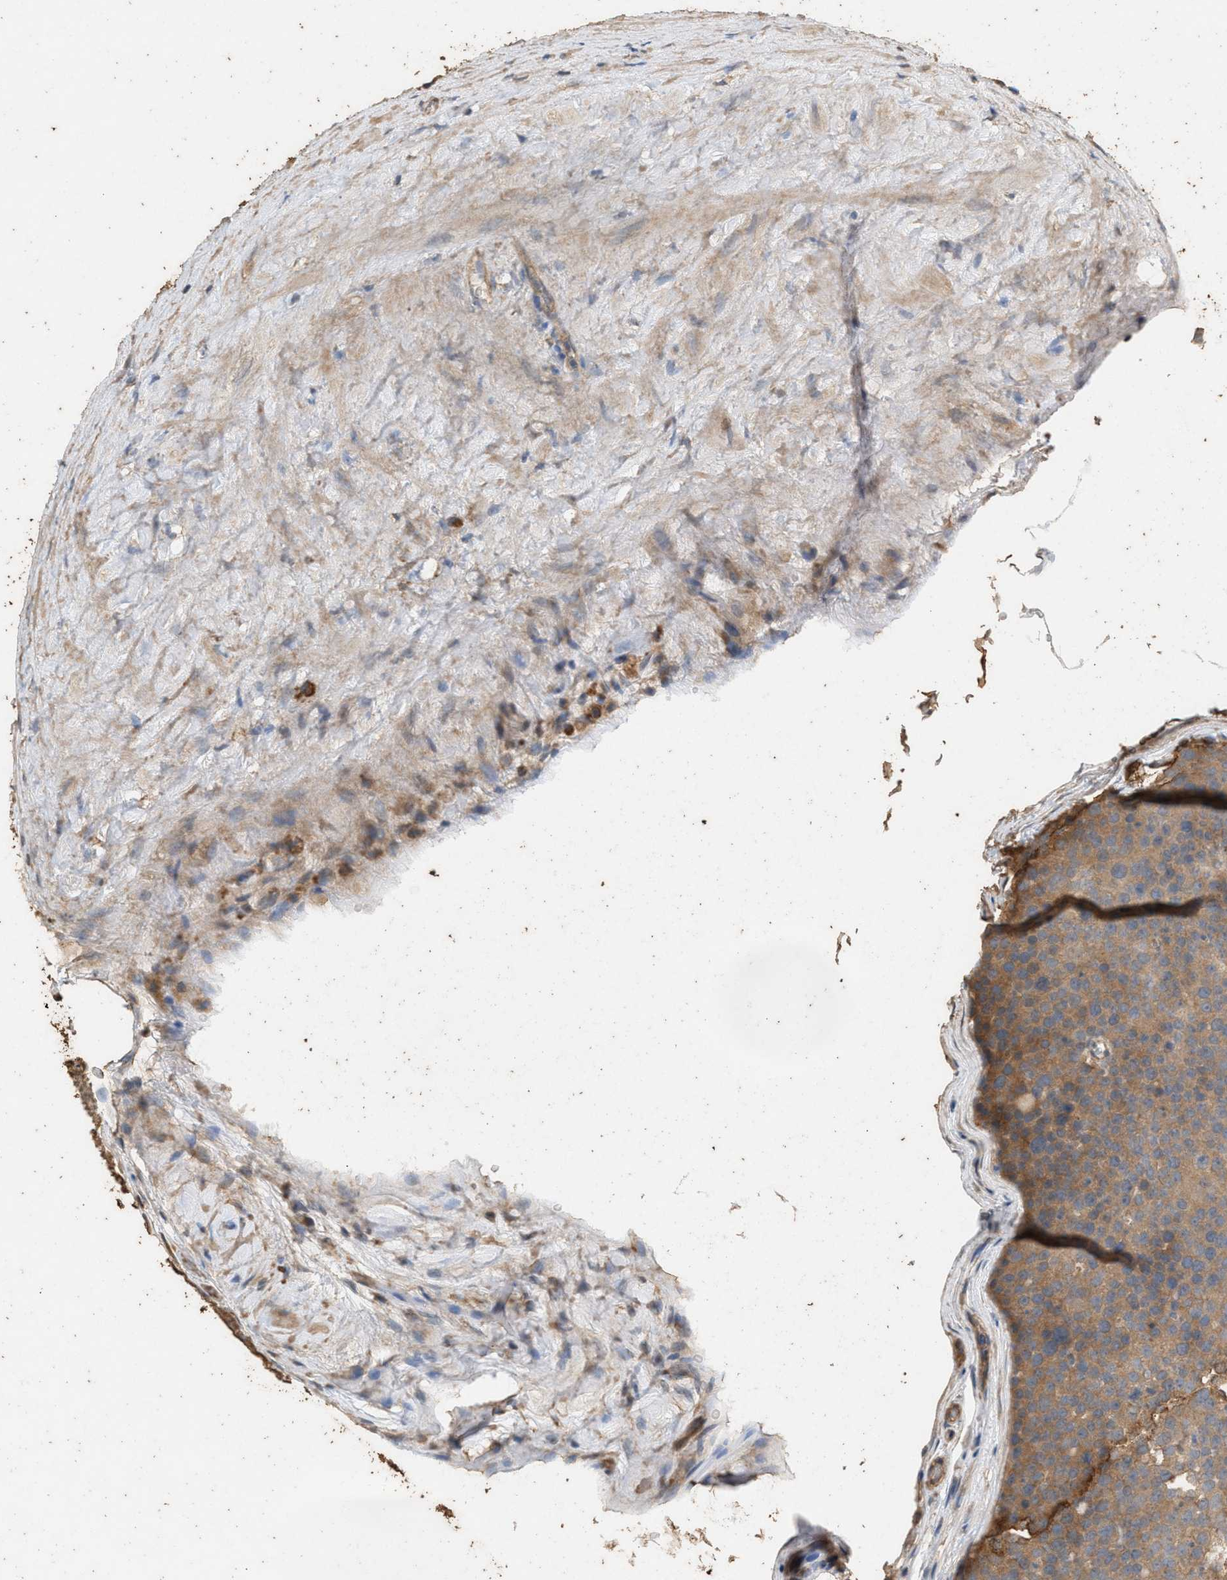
{"staining": {"intensity": "moderate", "quantity": ">75%", "location": "cytoplasmic/membranous"}, "tissue": "testis cancer", "cell_type": "Tumor cells", "image_type": "cancer", "snomed": [{"axis": "morphology", "description": "Seminoma, NOS"}, {"axis": "topography", "description": "Testis"}], "caption": "Tumor cells demonstrate medium levels of moderate cytoplasmic/membranous expression in approximately >75% of cells in seminoma (testis). (IHC, brightfield microscopy, high magnification).", "gene": "DCAF7", "patient": {"sex": "male", "age": 71}}